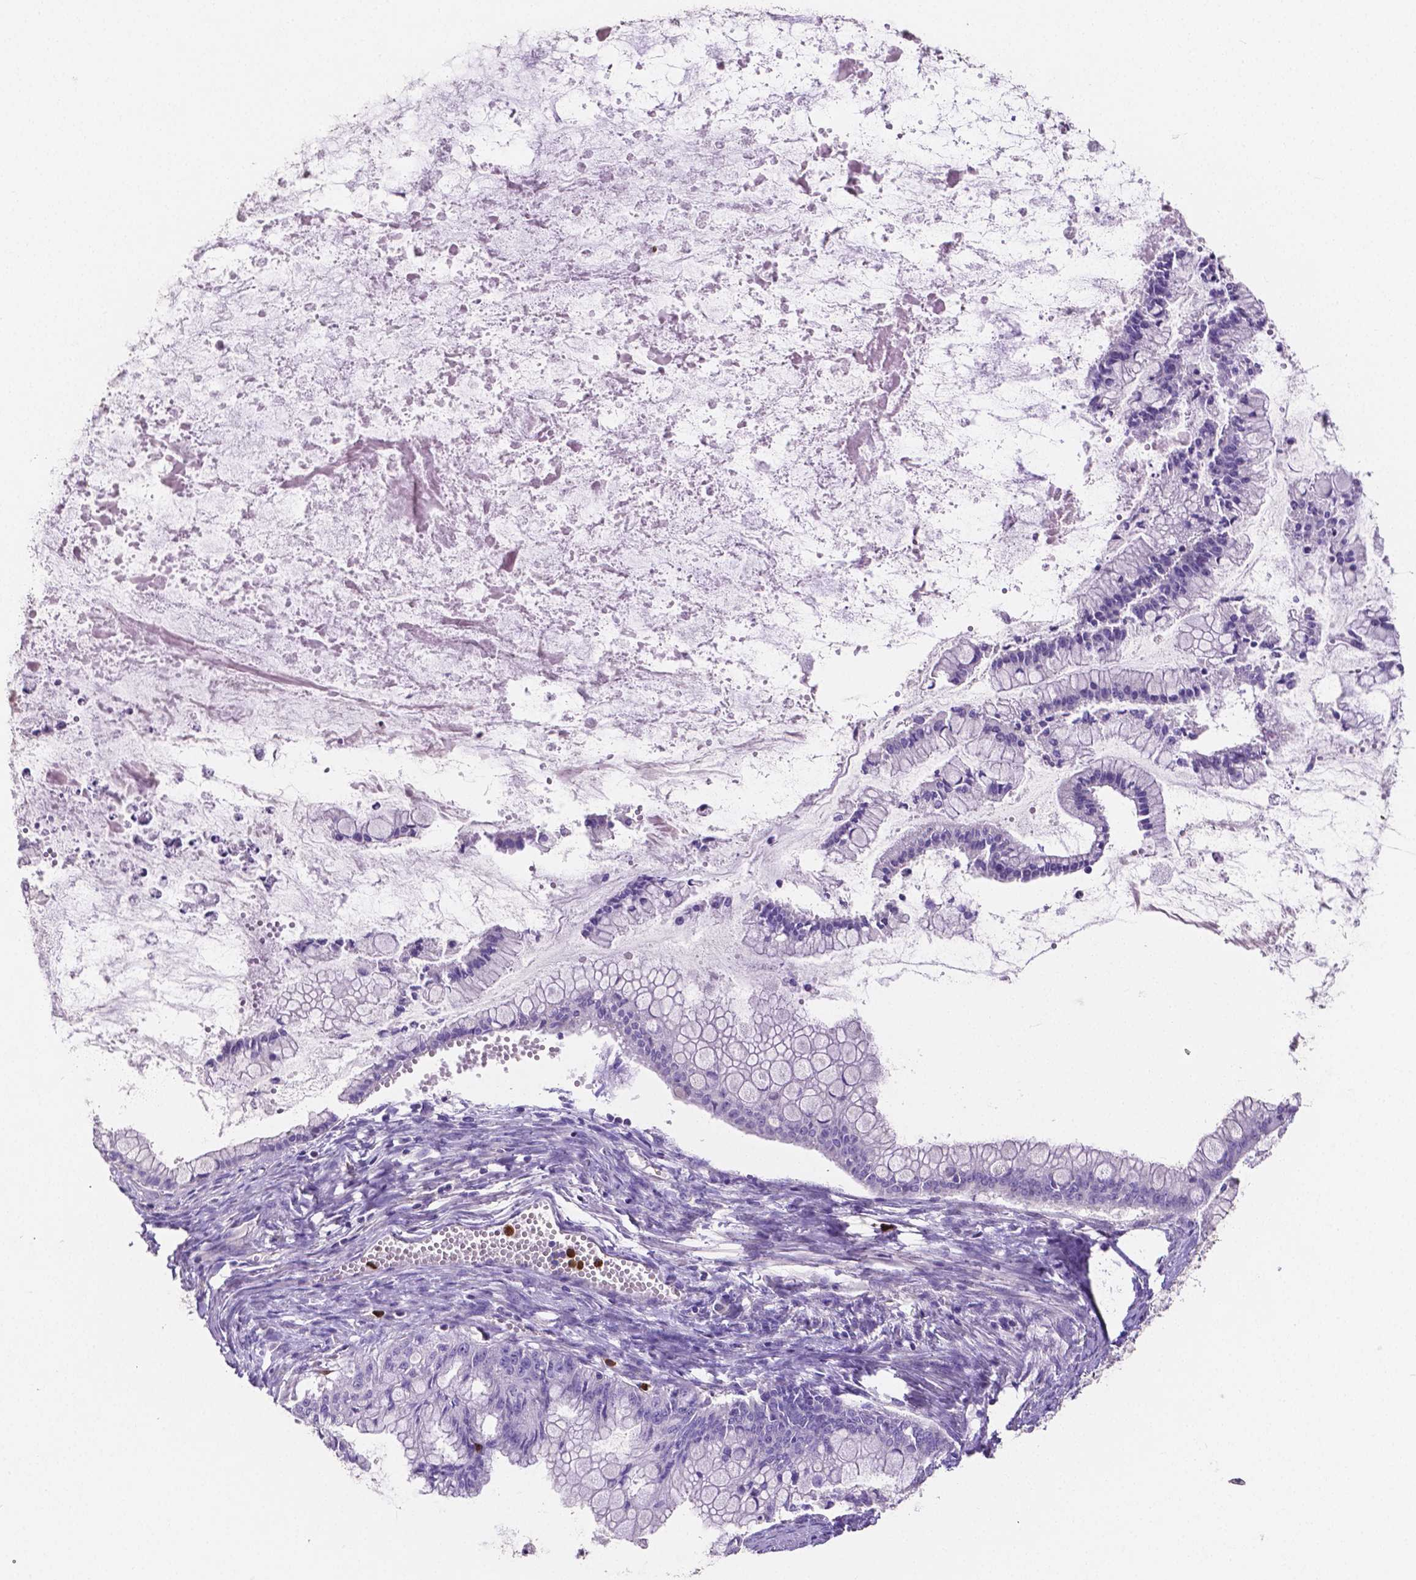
{"staining": {"intensity": "negative", "quantity": "none", "location": "none"}, "tissue": "ovarian cancer", "cell_type": "Tumor cells", "image_type": "cancer", "snomed": [{"axis": "morphology", "description": "Cystadenocarcinoma, mucinous, NOS"}, {"axis": "topography", "description": "Ovary"}], "caption": "Tumor cells are negative for protein expression in human mucinous cystadenocarcinoma (ovarian).", "gene": "MMP9", "patient": {"sex": "female", "age": 67}}